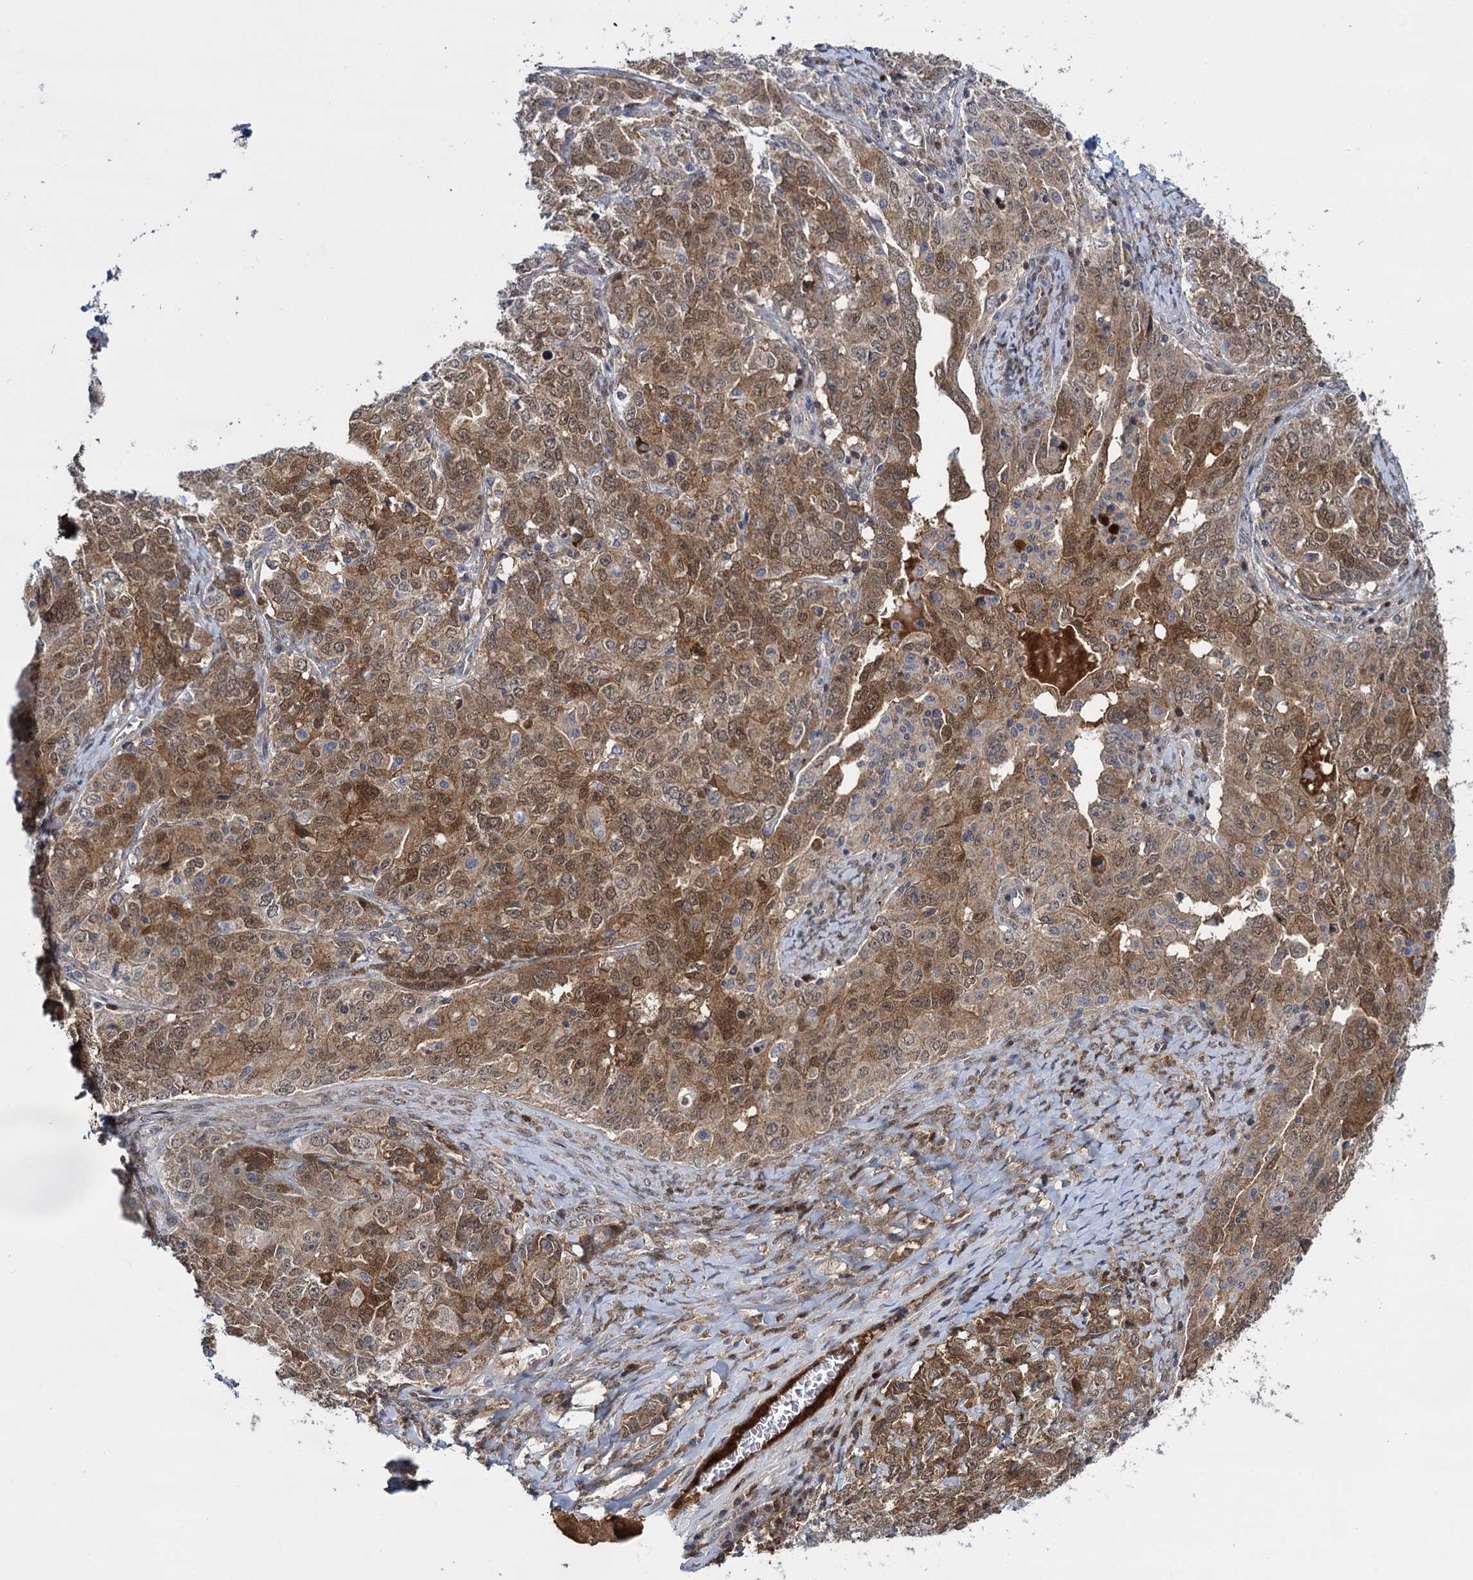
{"staining": {"intensity": "moderate", "quantity": ">75%", "location": "cytoplasmic/membranous,nuclear"}, "tissue": "ovarian cancer", "cell_type": "Tumor cells", "image_type": "cancer", "snomed": [{"axis": "morphology", "description": "Carcinoma, endometroid"}, {"axis": "topography", "description": "Ovary"}], "caption": "Moderate cytoplasmic/membranous and nuclear protein staining is identified in about >75% of tumor cells in ovarian endometroid carcinoma. (Stains: DAB (3,3'-diaminobenzidine) in brown, nuclei in blue, Microscopy: brightfield microscopy at high magnification).", "gene": "GLO1", "patient": {"sex": "female", "age": 62}}